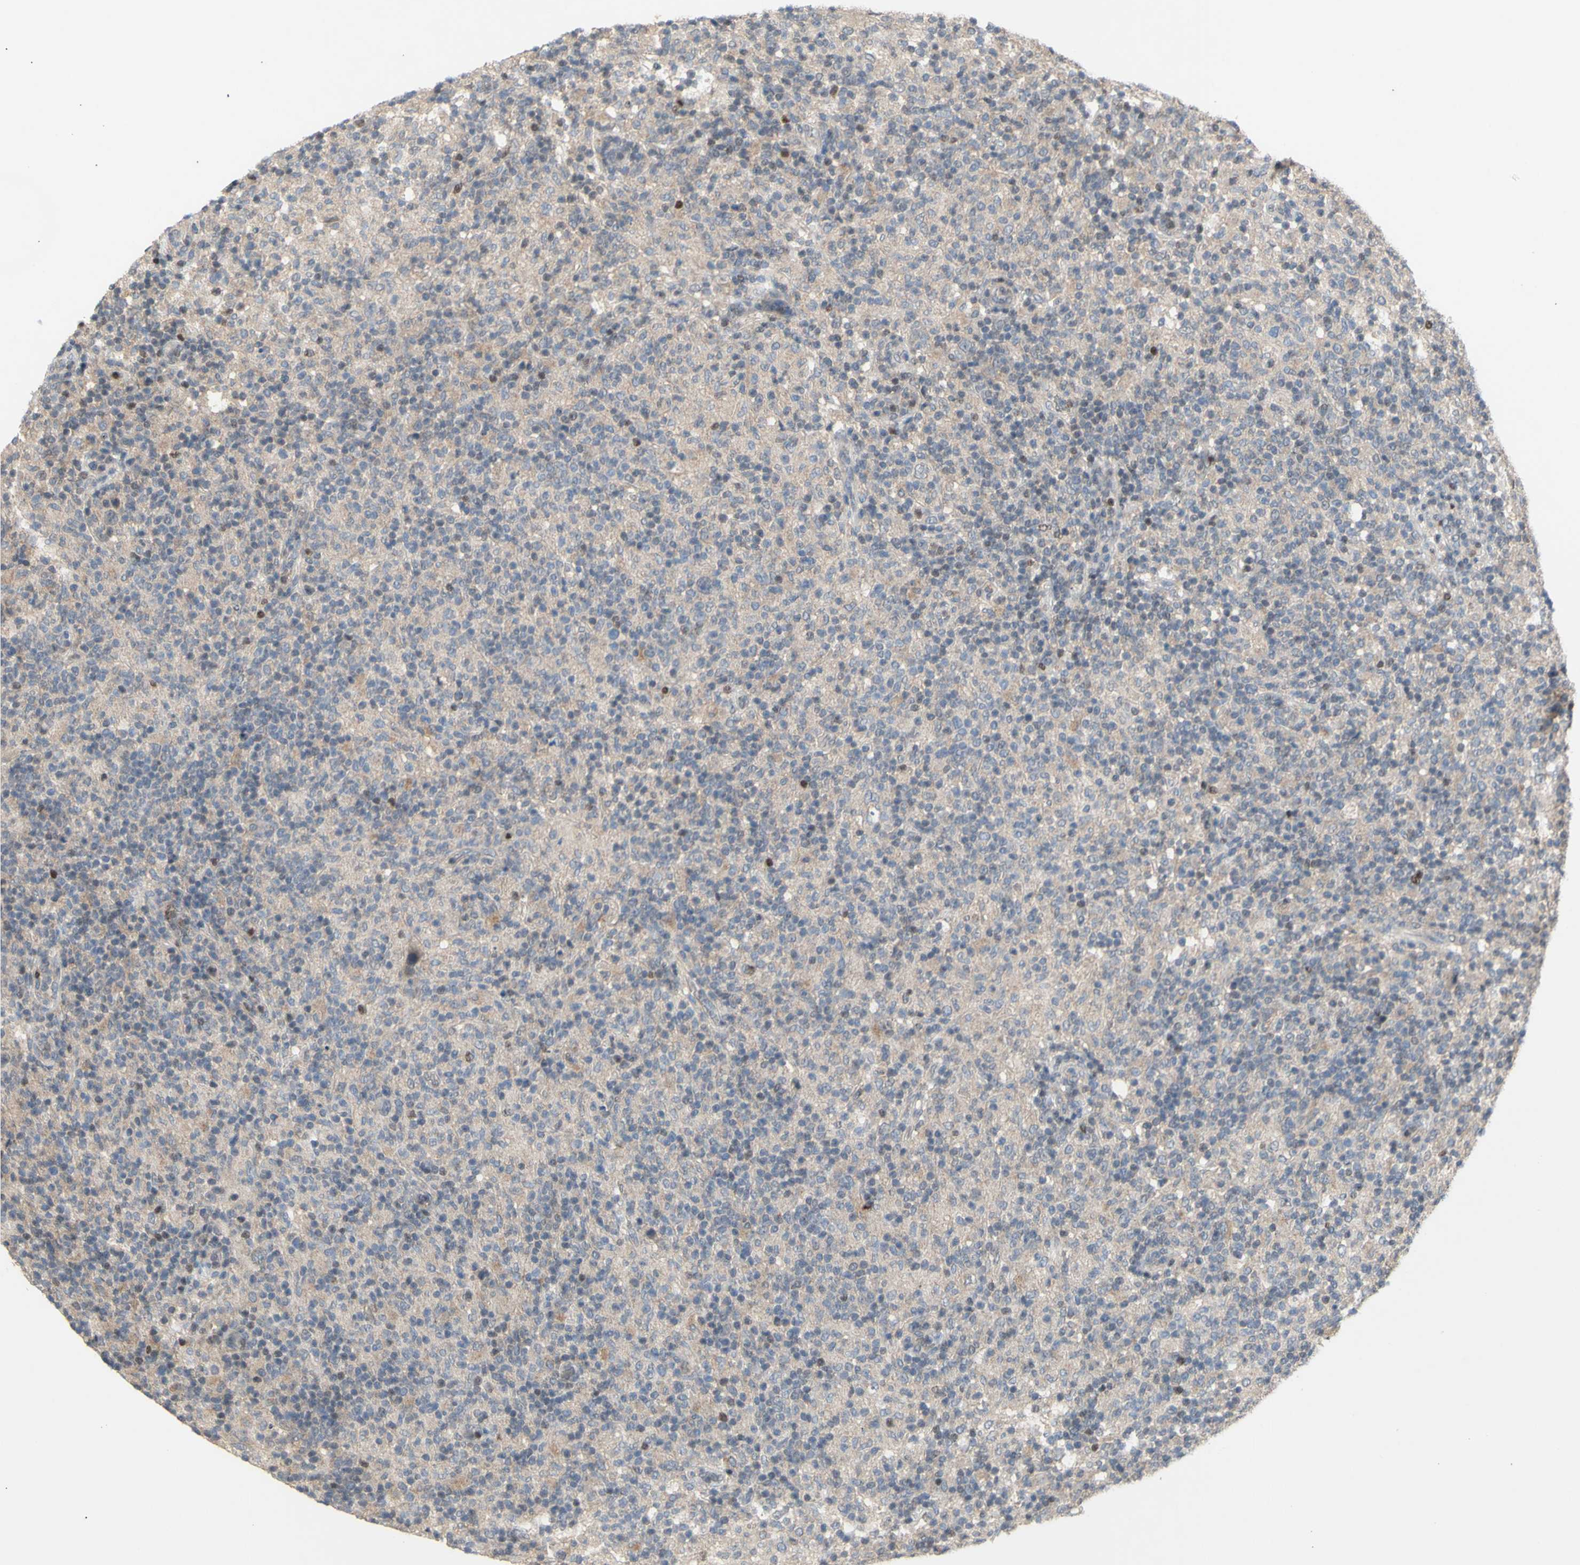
{"staining": {"intensity": "negative", "quantity": "none", "location": "none"}, "tissue": "lymphoma", "cell_type": "Tumor cells", "image_type": "cancer", "snomed": [{"axis": "morphology", "description": "Hodgkin's disease, NOS"}, {"axis": "topography", "description": "Lymph node"}], "caption": "A high-resolution image shows immunohistochemistry (IHC) staining of lymphoma, which shows no significant expression in tumor cells.", "gene": "NLRP1", "patient": {"sex": "male", "age": 70}}